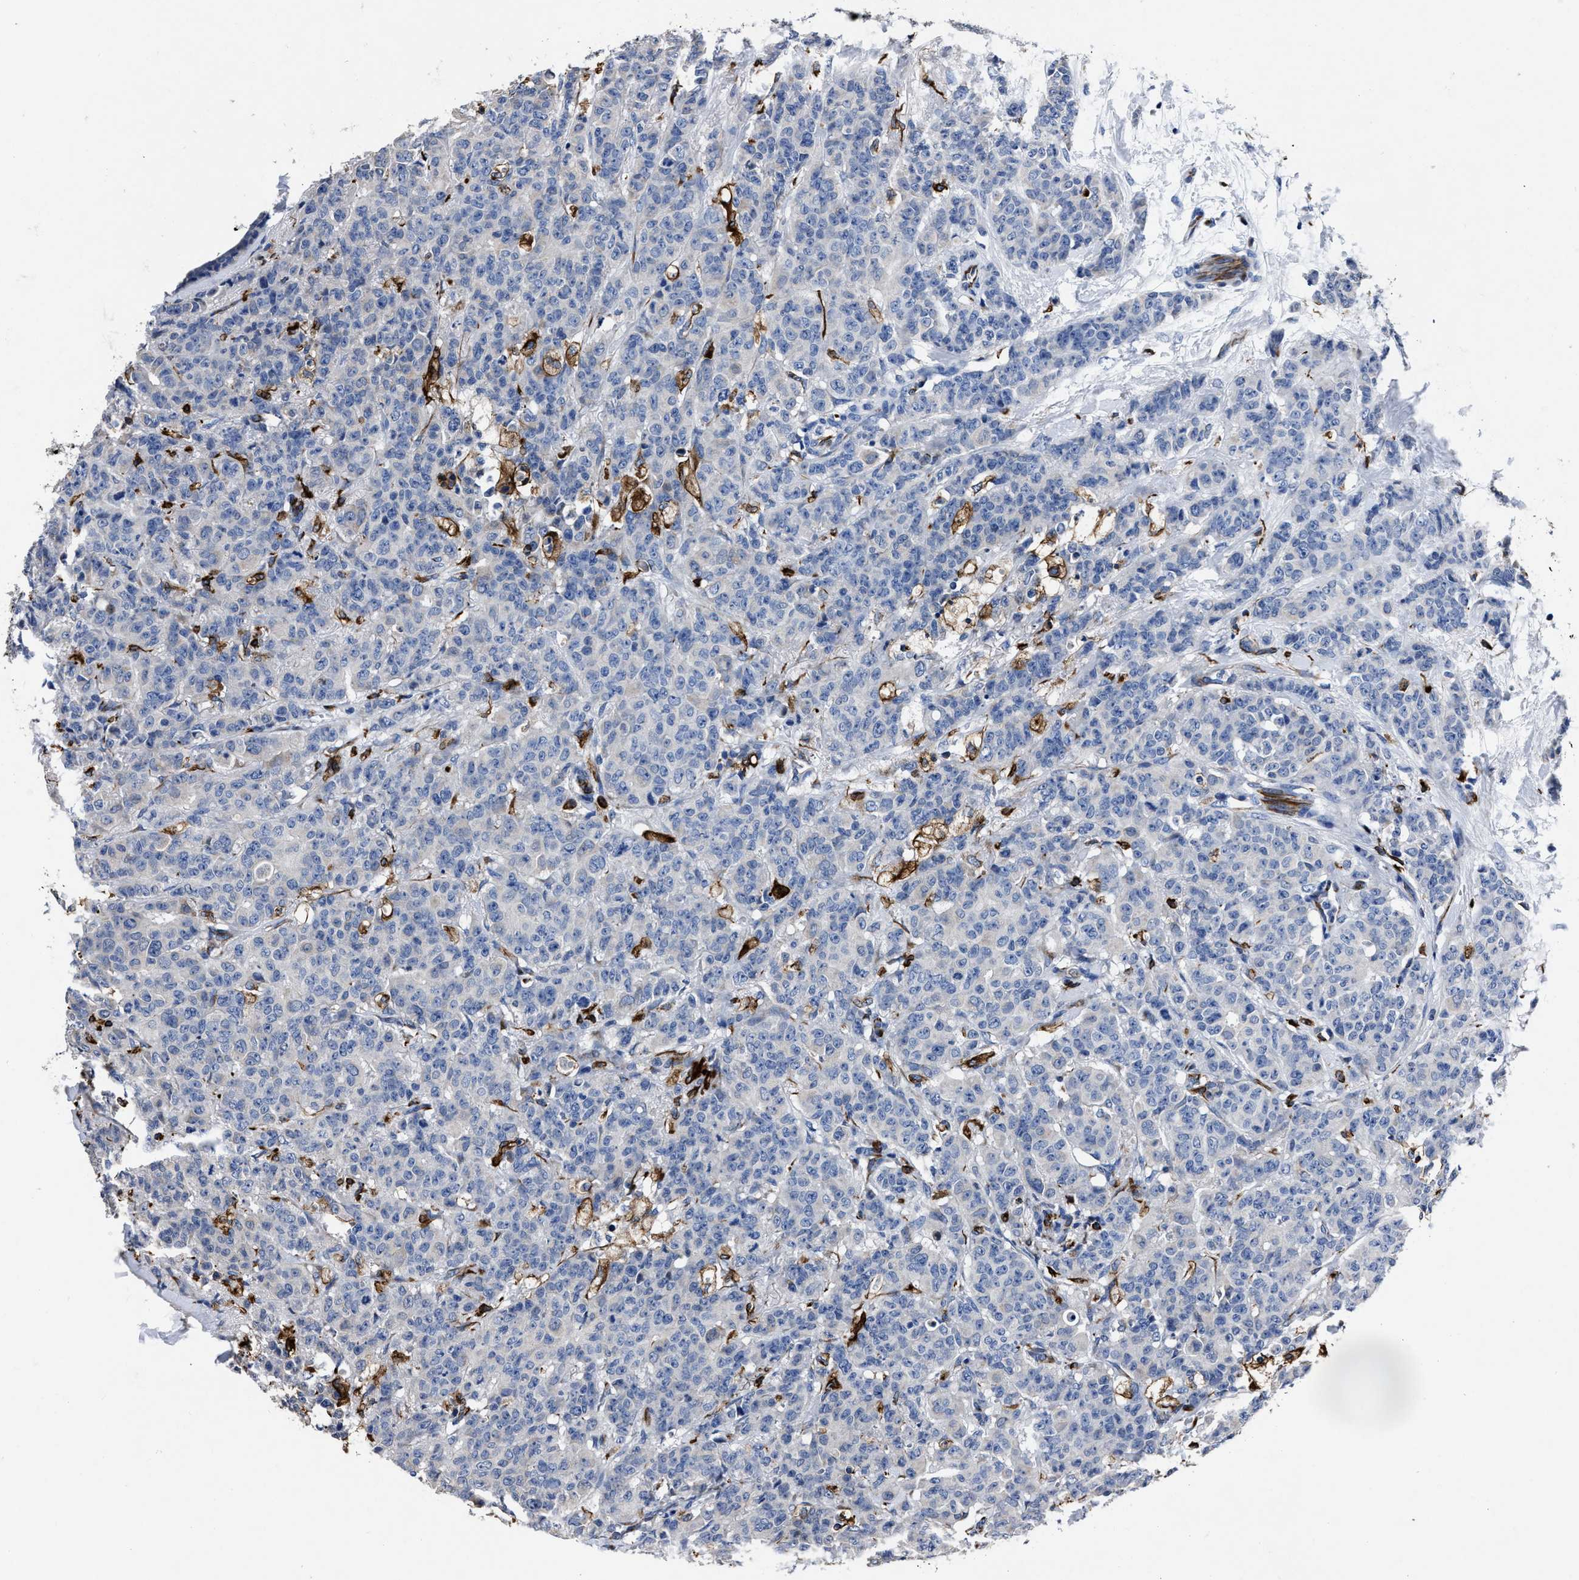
{"staining": {"intensity": "negative", "quantity": "none", "location": "none"}, "tissue": "breast cancer", "cell_type": "Tumor cells", "image_type": "cancer", "snomed": [{"axis": "morphology", "description": "Normal tissue, NOS"}, {"axis": "morphology", "description": "Duct carcinoma"}, {"axis": "topography", "description": "Breast"}], "caption": "IHC image of breast infiltrating ductal carcinoma stained for a protein (brown), which demonstrates no expression in tumor cells.", "gene": "OR10G3", "patient": {"sex": "female", "age": 40}}